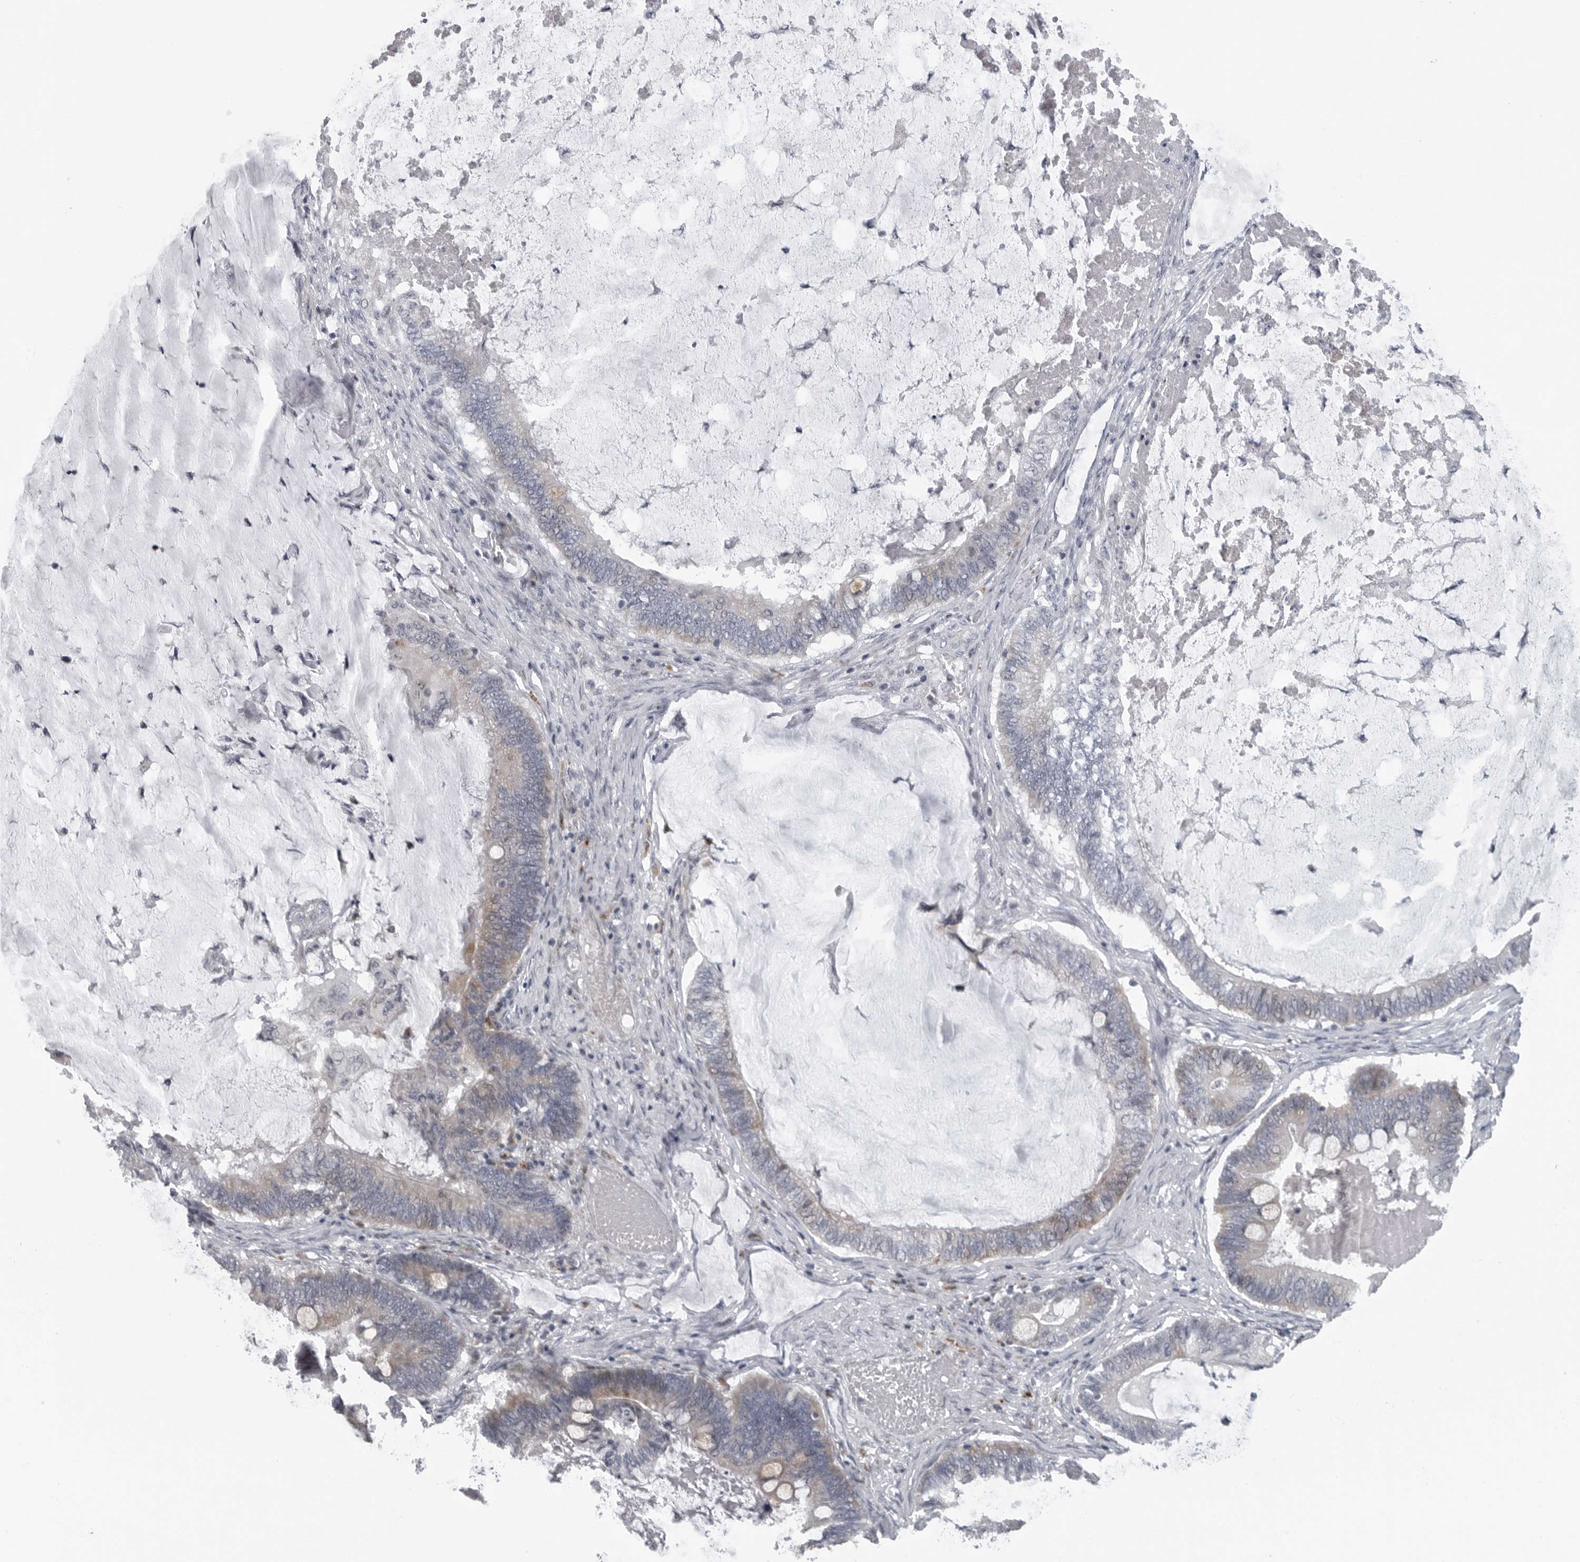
{"staining": {"intensity": "weak", "quantity": "25%-75%", "location": "cytoplasmic/membranous"}, "tissue": "ovarian cancer", "cell_type": "Tumor cells", "image_type": "cancer", "snomed": [{"axis": "morphology", "description": "Cystadenocarcinoma, mucinous, NOS"}, {"axis": "topography", "description": "Ovary"}], "caption": "Immunohistochemical staining of ovarian cancer (mucinous cystadenocarcinoma) reveals weak cytoplasmic/membranous protein expression in approximately 25%-75% of tumor cells.", "gene": "LYSMD1", "patient": {"sex": "female", "age": 61}}